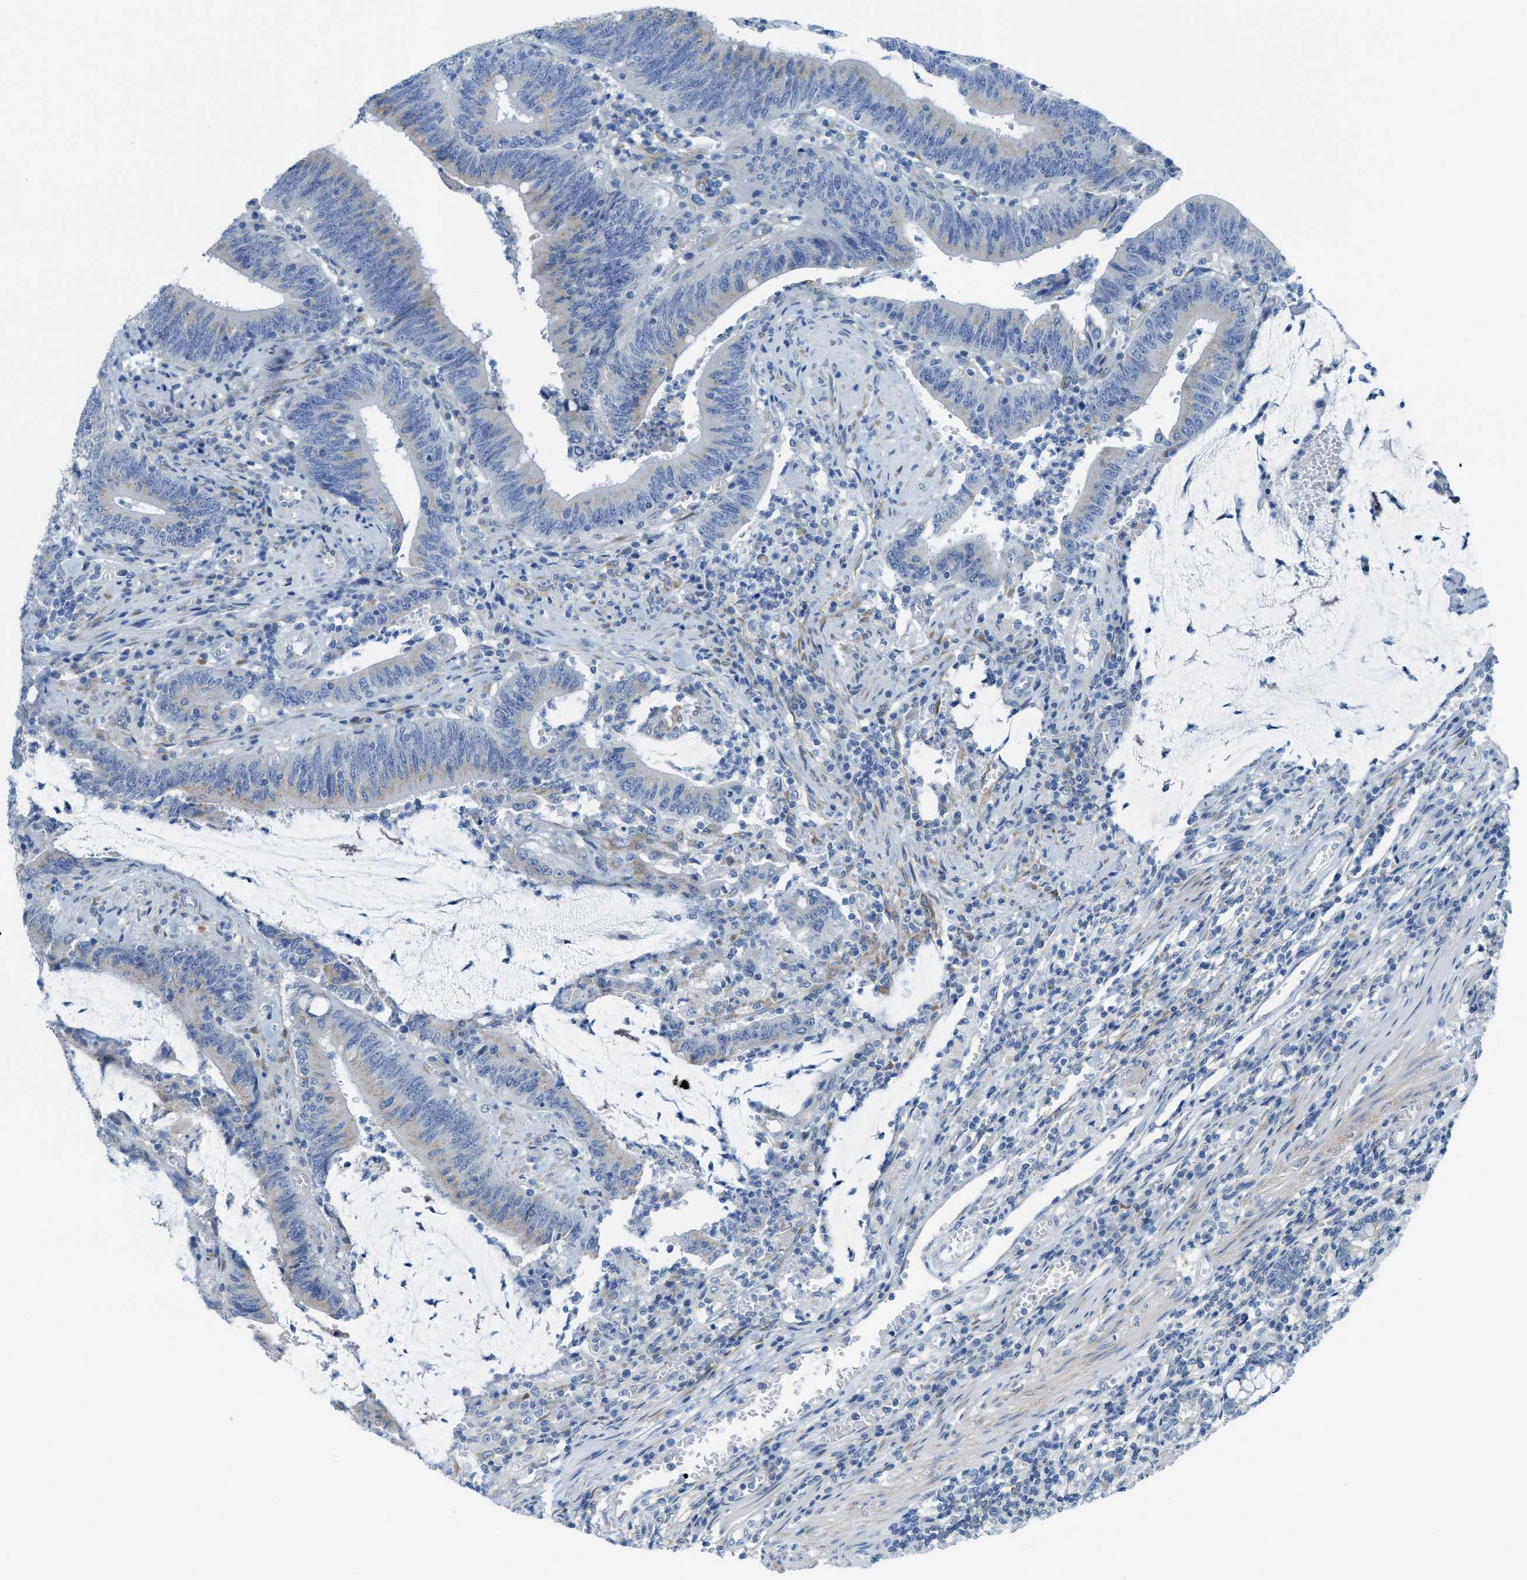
{"staining": {"intensity": "weak", "quantity": "<25%", "location": "cytoplasmic/membranous"}, "tissue": "colorectal cancer", "cell_type": "Tumor cells", "image_type": "cancer", "snomed": [{"axis": "morphology", "description": "Normal tissue, NOS"}, {"axis": "morphology", "description": "Adenocarcinoma, NOS"}, {"axis": "topography", "description": "Rectum"}], "caption": "Protein analysis of colorectal cancer demonstrates no significant positivity in tumor cells.", "gene": "ASGR1", "patient": {"sex": "female", "age": 66}}